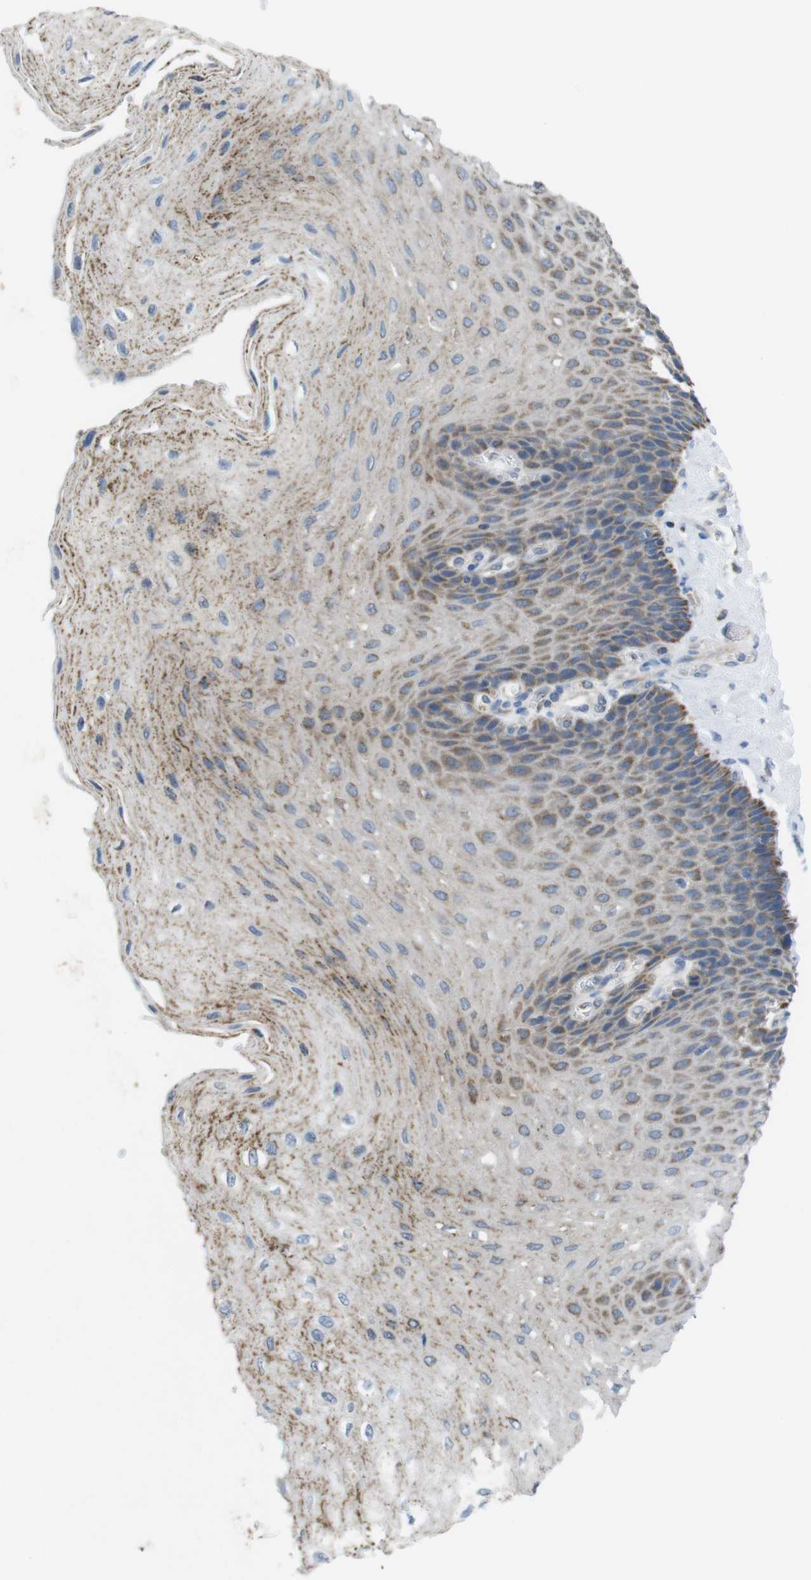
{"staining": {"intensity": "moderate", "quantity": ">75%", "location": "cytoplasmic/membranous"}, "tissue": "esophagus", "cell_type": "Squamous epithelial cells", "image_type": "normal", "snomed": [{"axis": "morphology", "description": "Normal tissue, NOS"}, {"axis": "topography", "description": "Esophagus"}], "caption": "This is a histology image of immunohistochemistry (IHC) staining of benign esophagus, which shows moderate staining in the cytoplasmic/membranous of squamous epithelial cells.", "gene": "GRIK1", "patient": {"sex": "female", "age": 72}}